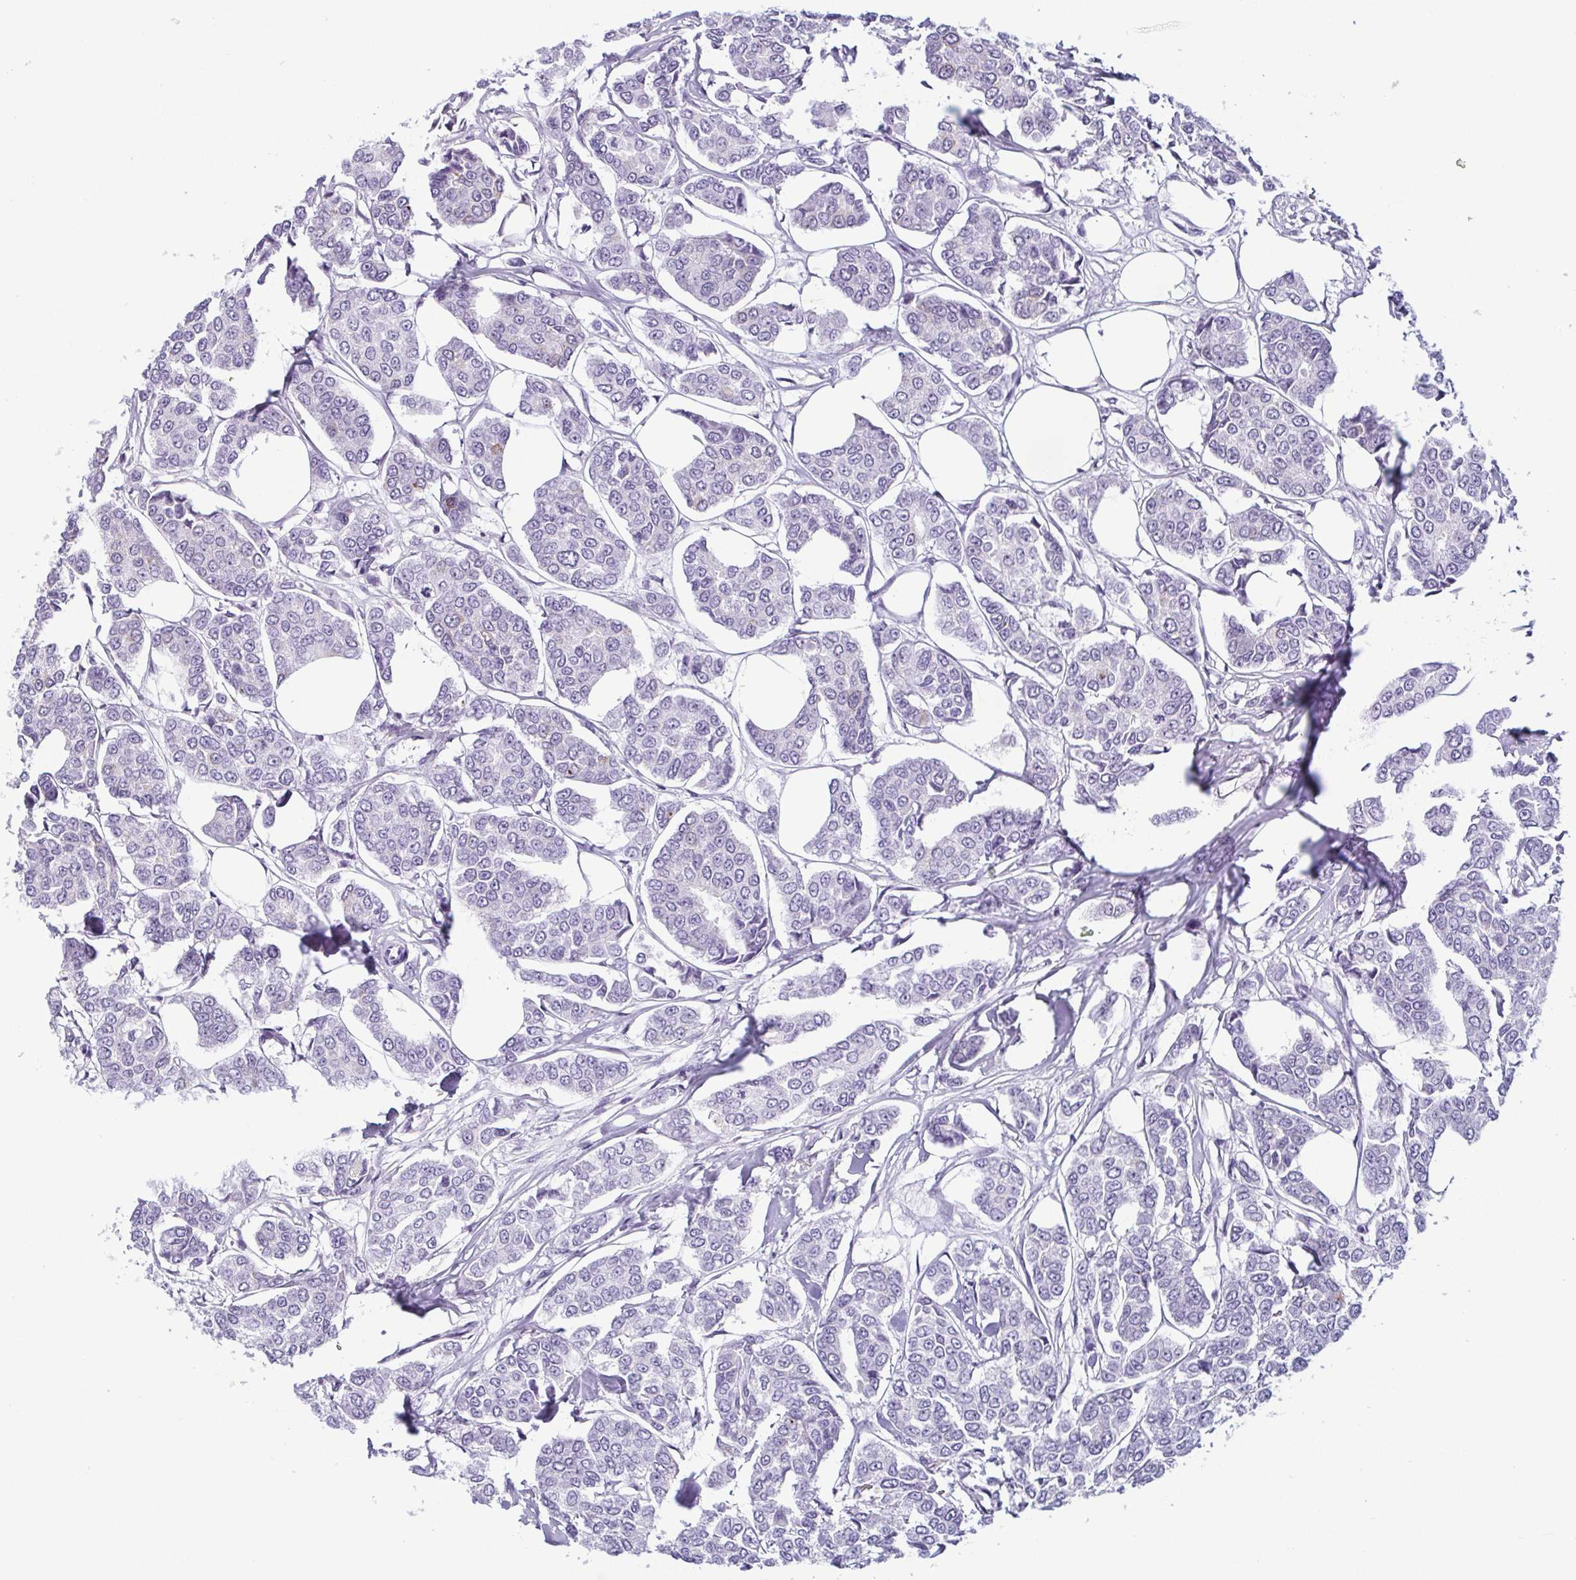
{"staining": {"intensity": "negative", "quantity": "none", "location": "none"}, "tissue": "breast cancer", "cell_type": "Tumor cells", "image_type": "cancer", "snomed": [{"axis": "morphology", "description": "Duct carcinoma"}, {"axis": "topography", "description": "Breast"}], "caption": "This micrograph is of breast cancer stained with immunohistochemistry (IHC) to label a protein in brown with the nuclei are counter-stained blue. There is no expression in tumor cells. (DAB (3,3'-diaminobenzidine) immunohistochemistry with hematoxylin counter stain).", "gene": "KRT78", "patient": {"sex": "female", "age": 94}}